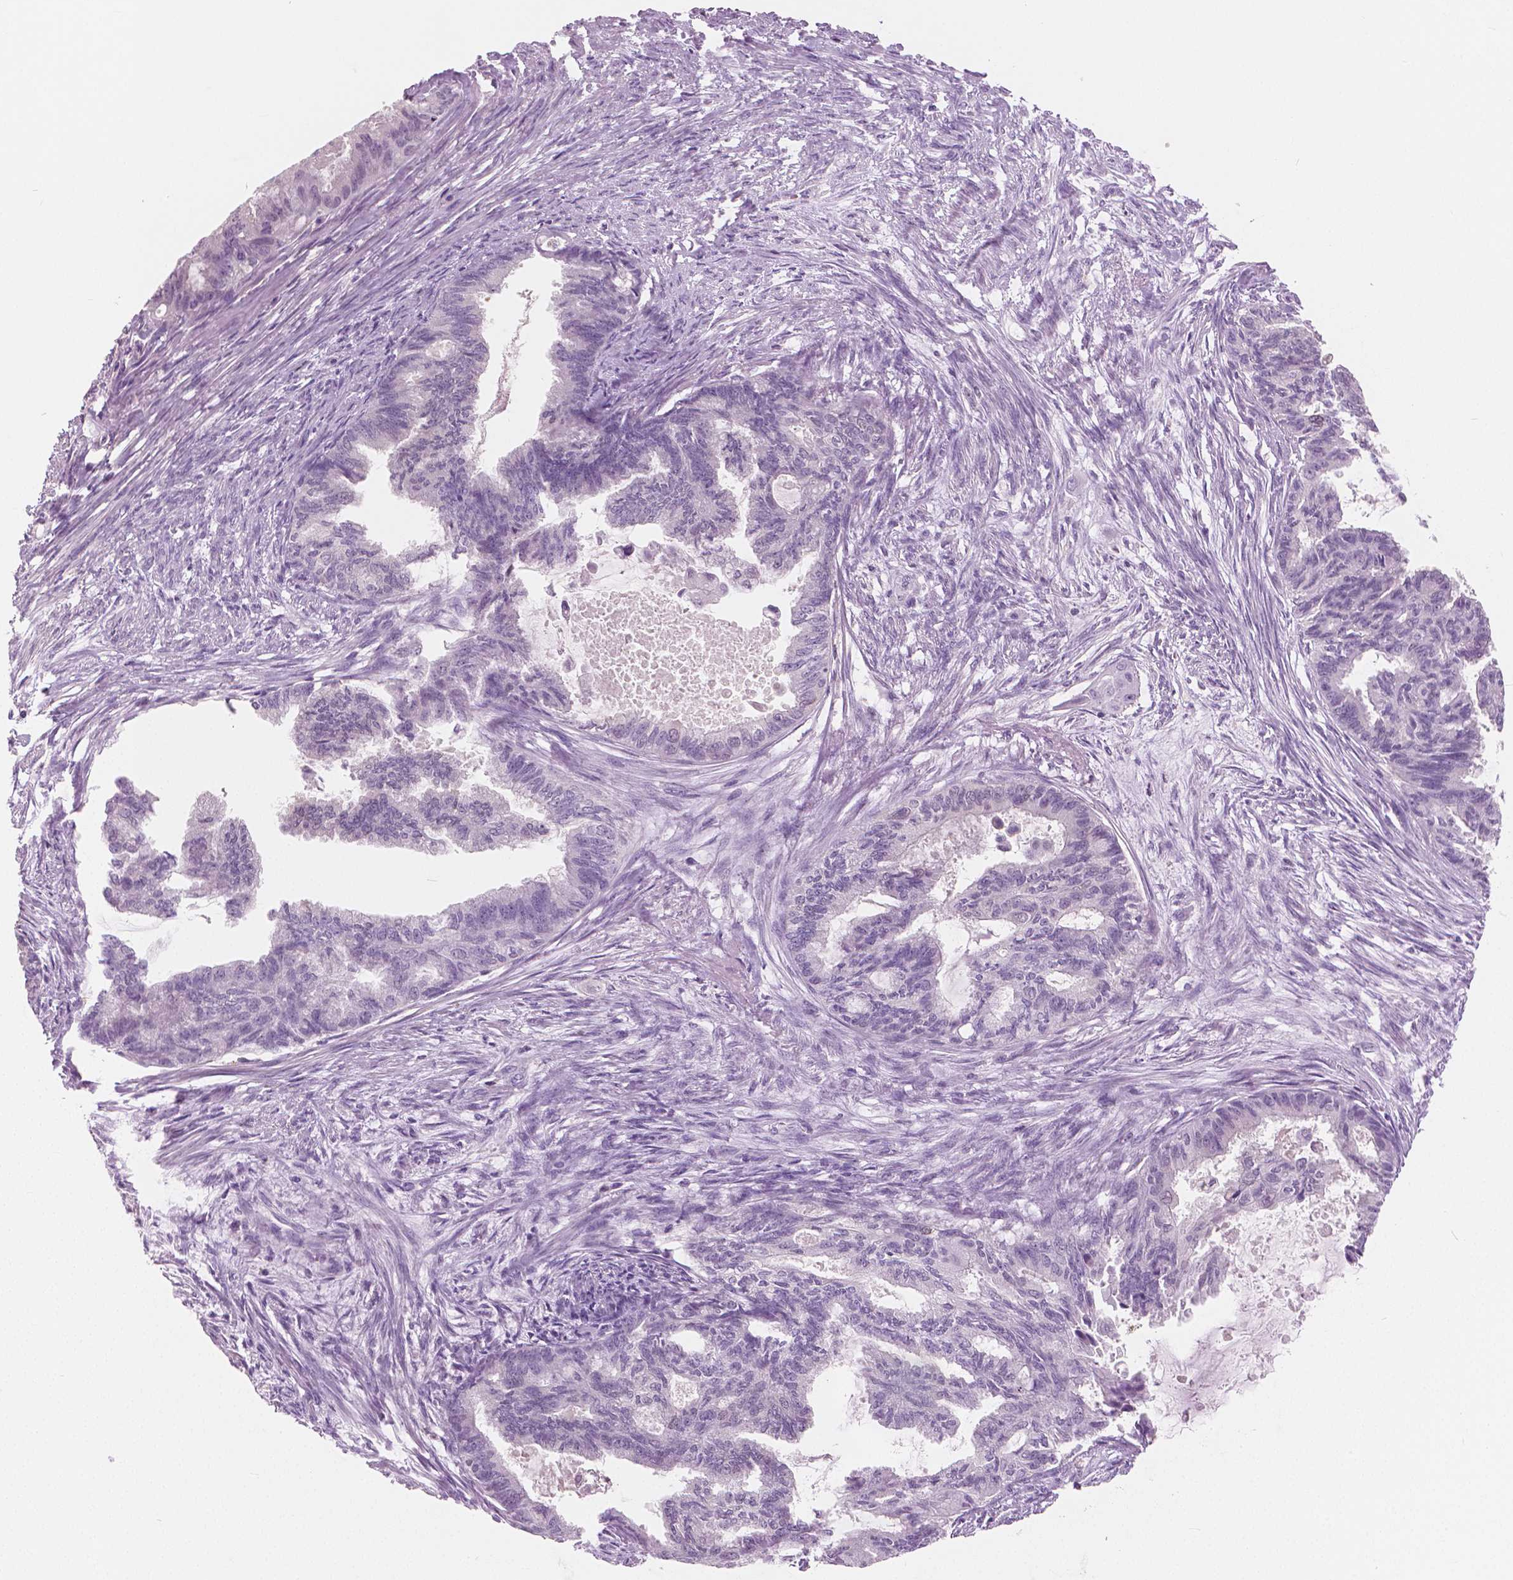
{"staining": {"intensity": "negative", "quantity": "none", "location": "none"}, "tissue": "endometrial cancer", "cell_type": "Tumor cells", "image_type": "cancer", "snomed": [{"axis": "morphology", "description": "Adenocarcinoma, NOS"}, {"axis": "topography", "description": "Endometrium"}], "caption": "High magnification brightfield microscopy of adenocarcinoma (endometrial) stained with DAB (brown) and counterstained with hematoxylin (blue): tumor cells show no significant staining.", "gene": "GALM", "patient": {"sex": "female", "age": 86}}